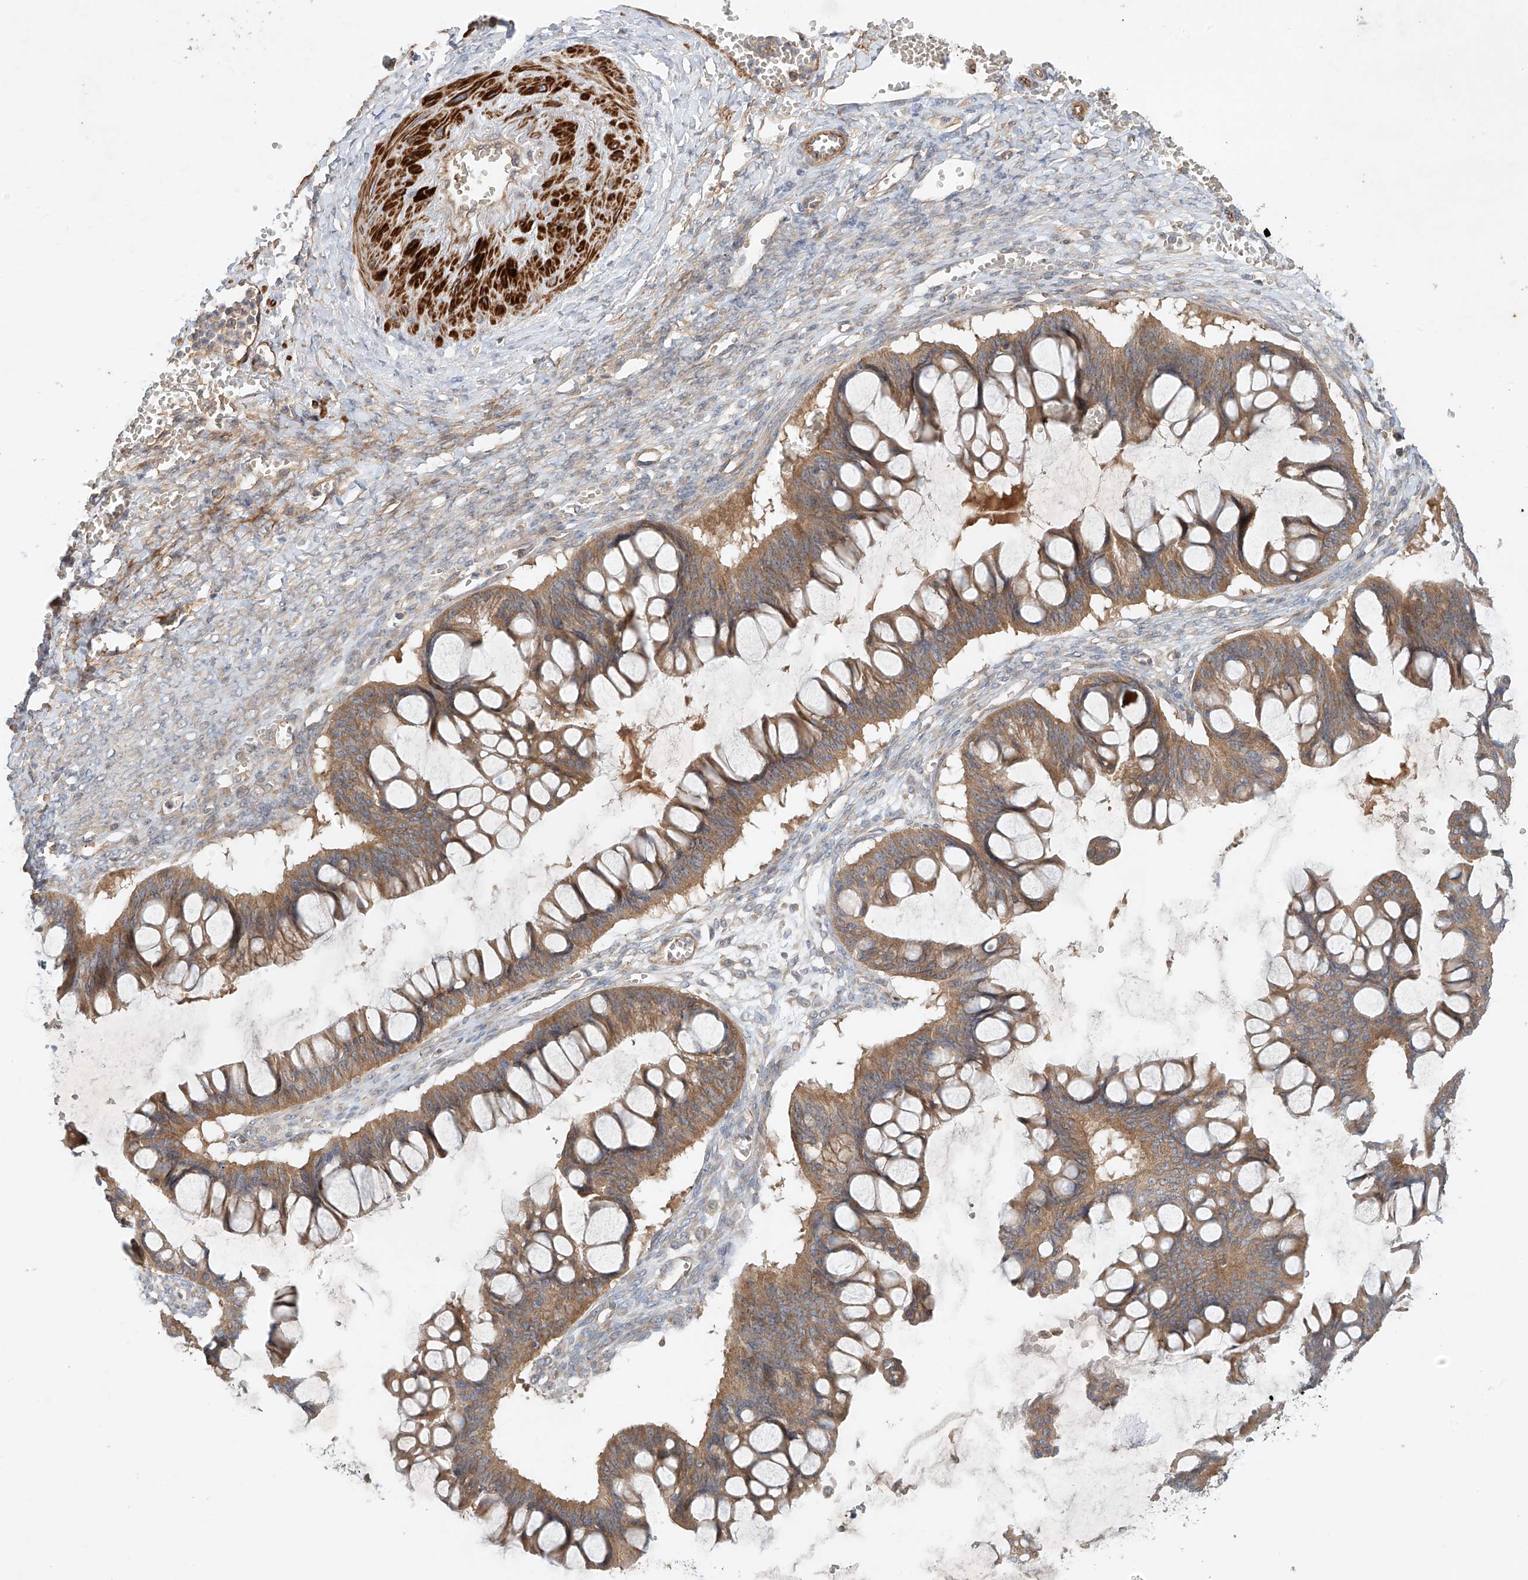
{"staining": {"intensity": "moderate", "quantity": ">75%", "location": "cytoplasmic/membranous"}, "tissue": "ovarian cancer", "cell_type": "Tumor cells", "image_type": "cancer", "snomed": [{"axis": "morphology", "description": "Cystadenocarcinoma, mucinous, NOS"}, {"axis": "topography", "description": "Ovary"}], "caption": "Immunohistochemistry of human ovarian mucinous cystadenocarcinoma displays medium levels of moderate cytoplasmic/membranous expression in about >75% of tumor cells.", "gene": "LYRM9", "patient": {"sex": "female", "age": 73}}